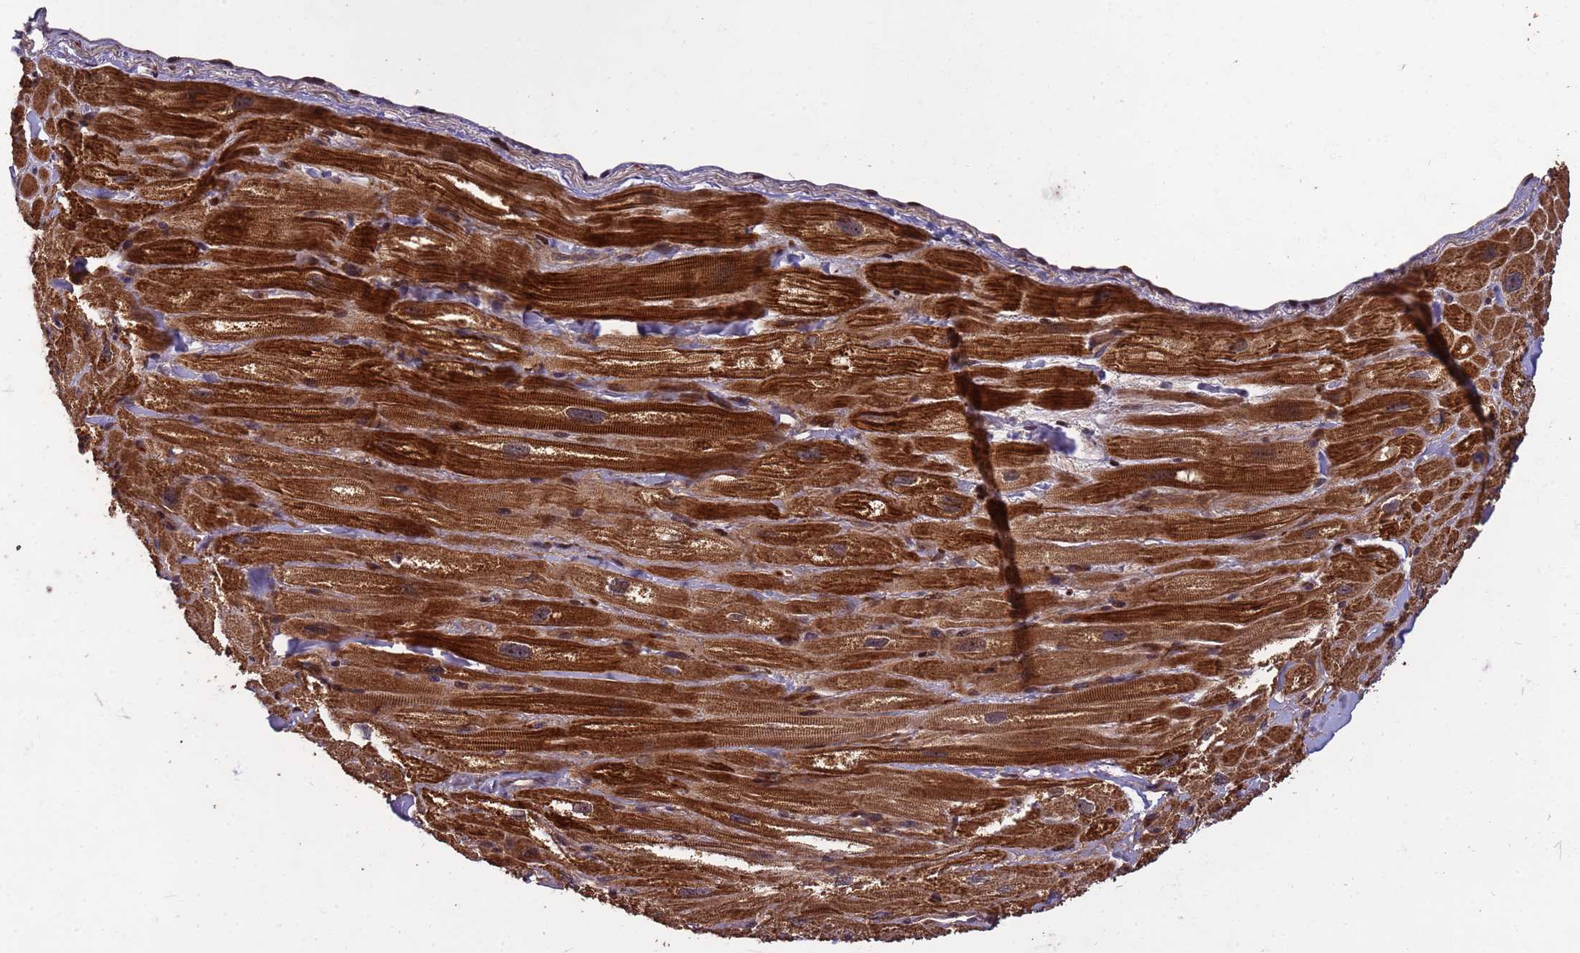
{"staining": {"intensity": "strong", "quantity": ">75%", "location": "cytoplasmic/membranous"}, "tissue": "heart muscle", "cell_type": "Cardiomyocytes", "image_type": "normal", "snomed": [{"axis": "morphology", "description": "Normal tissue, NOS"}, {"axis": "topography", "description": "Heart"}], "caption": "IHC of normal human heart muscle displays high levels of strong cytoplasmic/membranous positivity in approximately >75% of cardiomyocytes. (DAB IHC, brown staining for protein, blue staining for nuclei).", "gene": "CCDC184", "patient": {"sex": "male", "age": 65}}